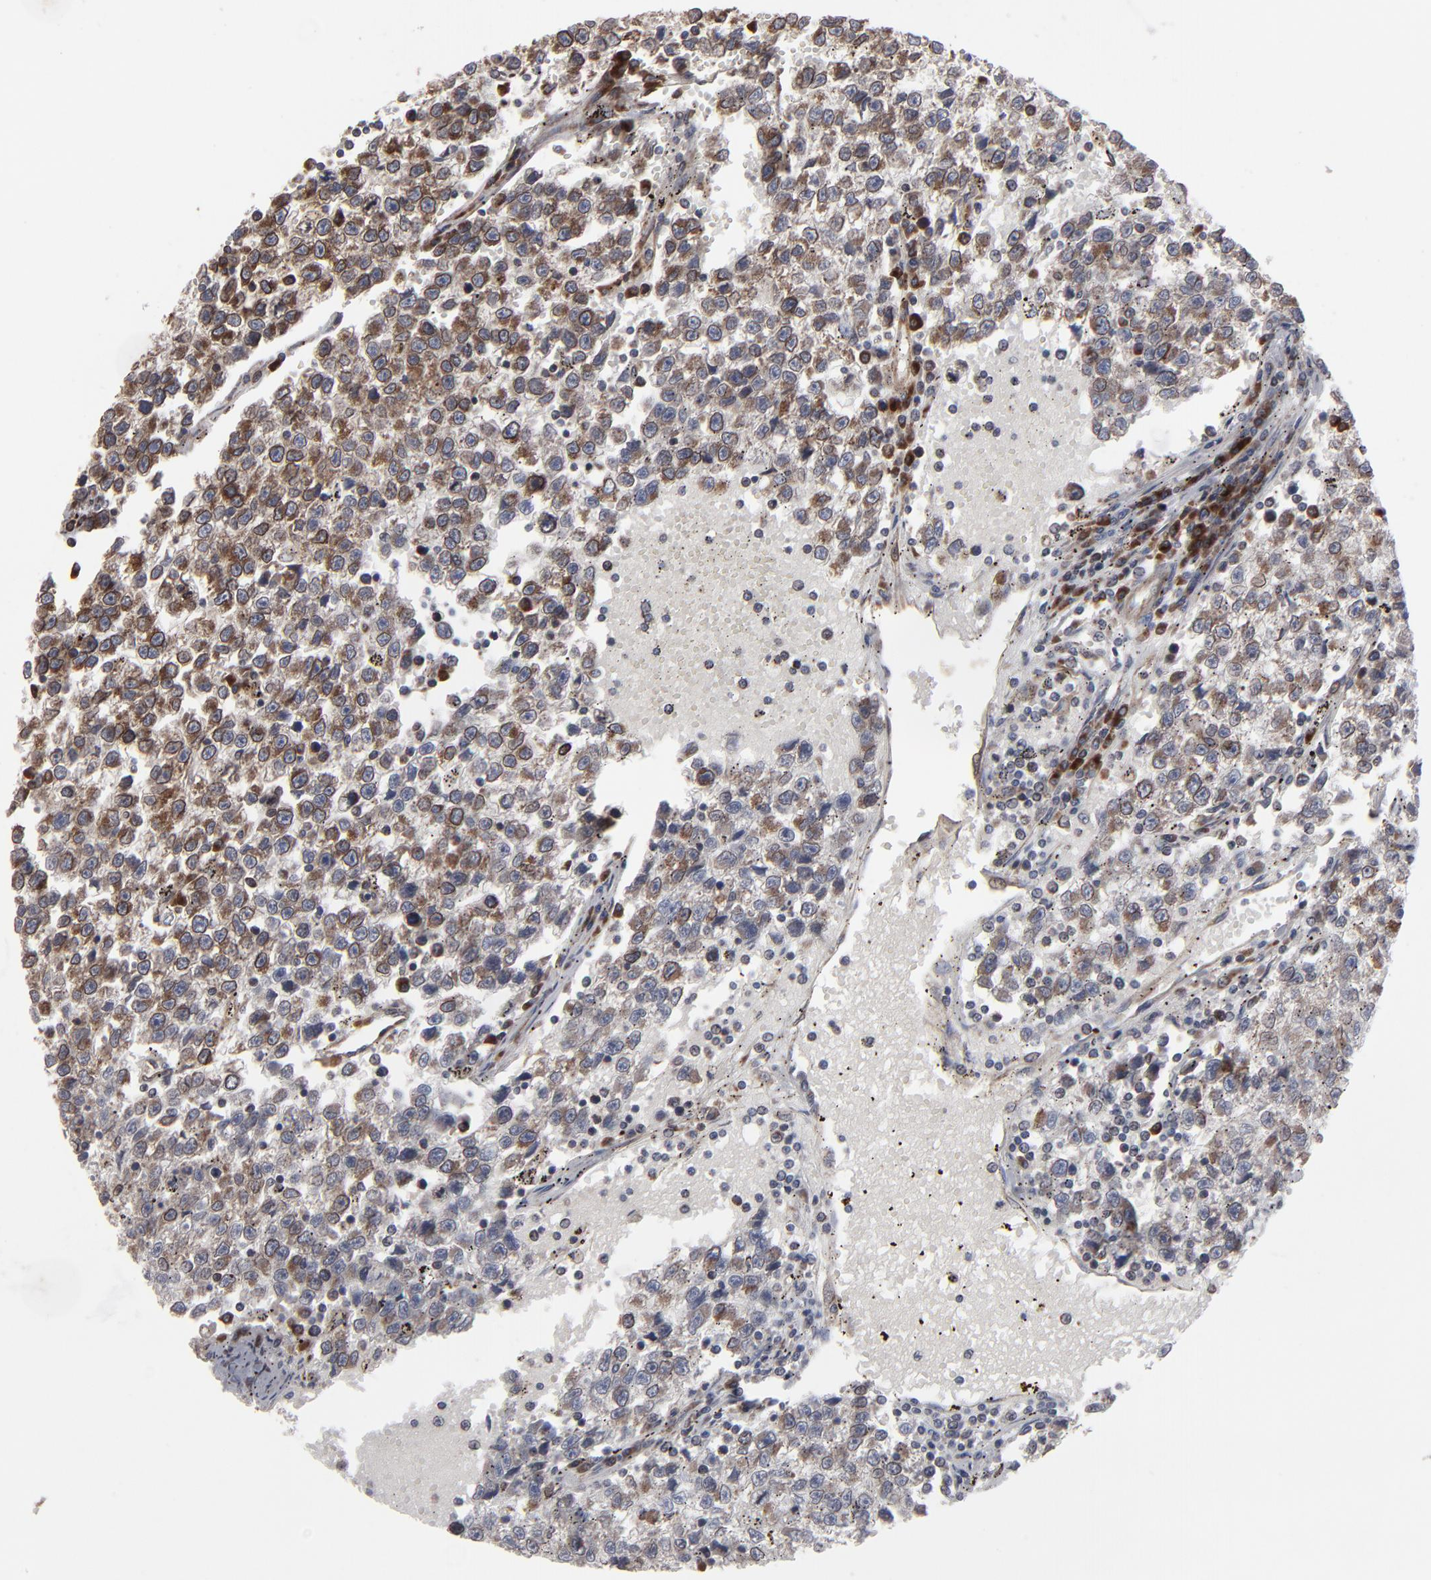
{"staining": {"intensity": "strong", "quantity": ">75%", "location": "cytoplasmic/membranous"}, "tissue": "testis cancer", "cell_type": "Tumor cells", "image_type": "cancer", "snomed": [{"axis": "morphology", "description": "Seminoma, NOS"}, {"axis": "topography", "description": "Testis"}], "caption": "IHC histopathology image of testis cancer stained for a protein (brown), which exhibits high levels of strong cytoplasmic/membranous expression in about >75% of tumor cells.", "gene": "CNIH1", "patient": {"sex": "male", "age": 35}}